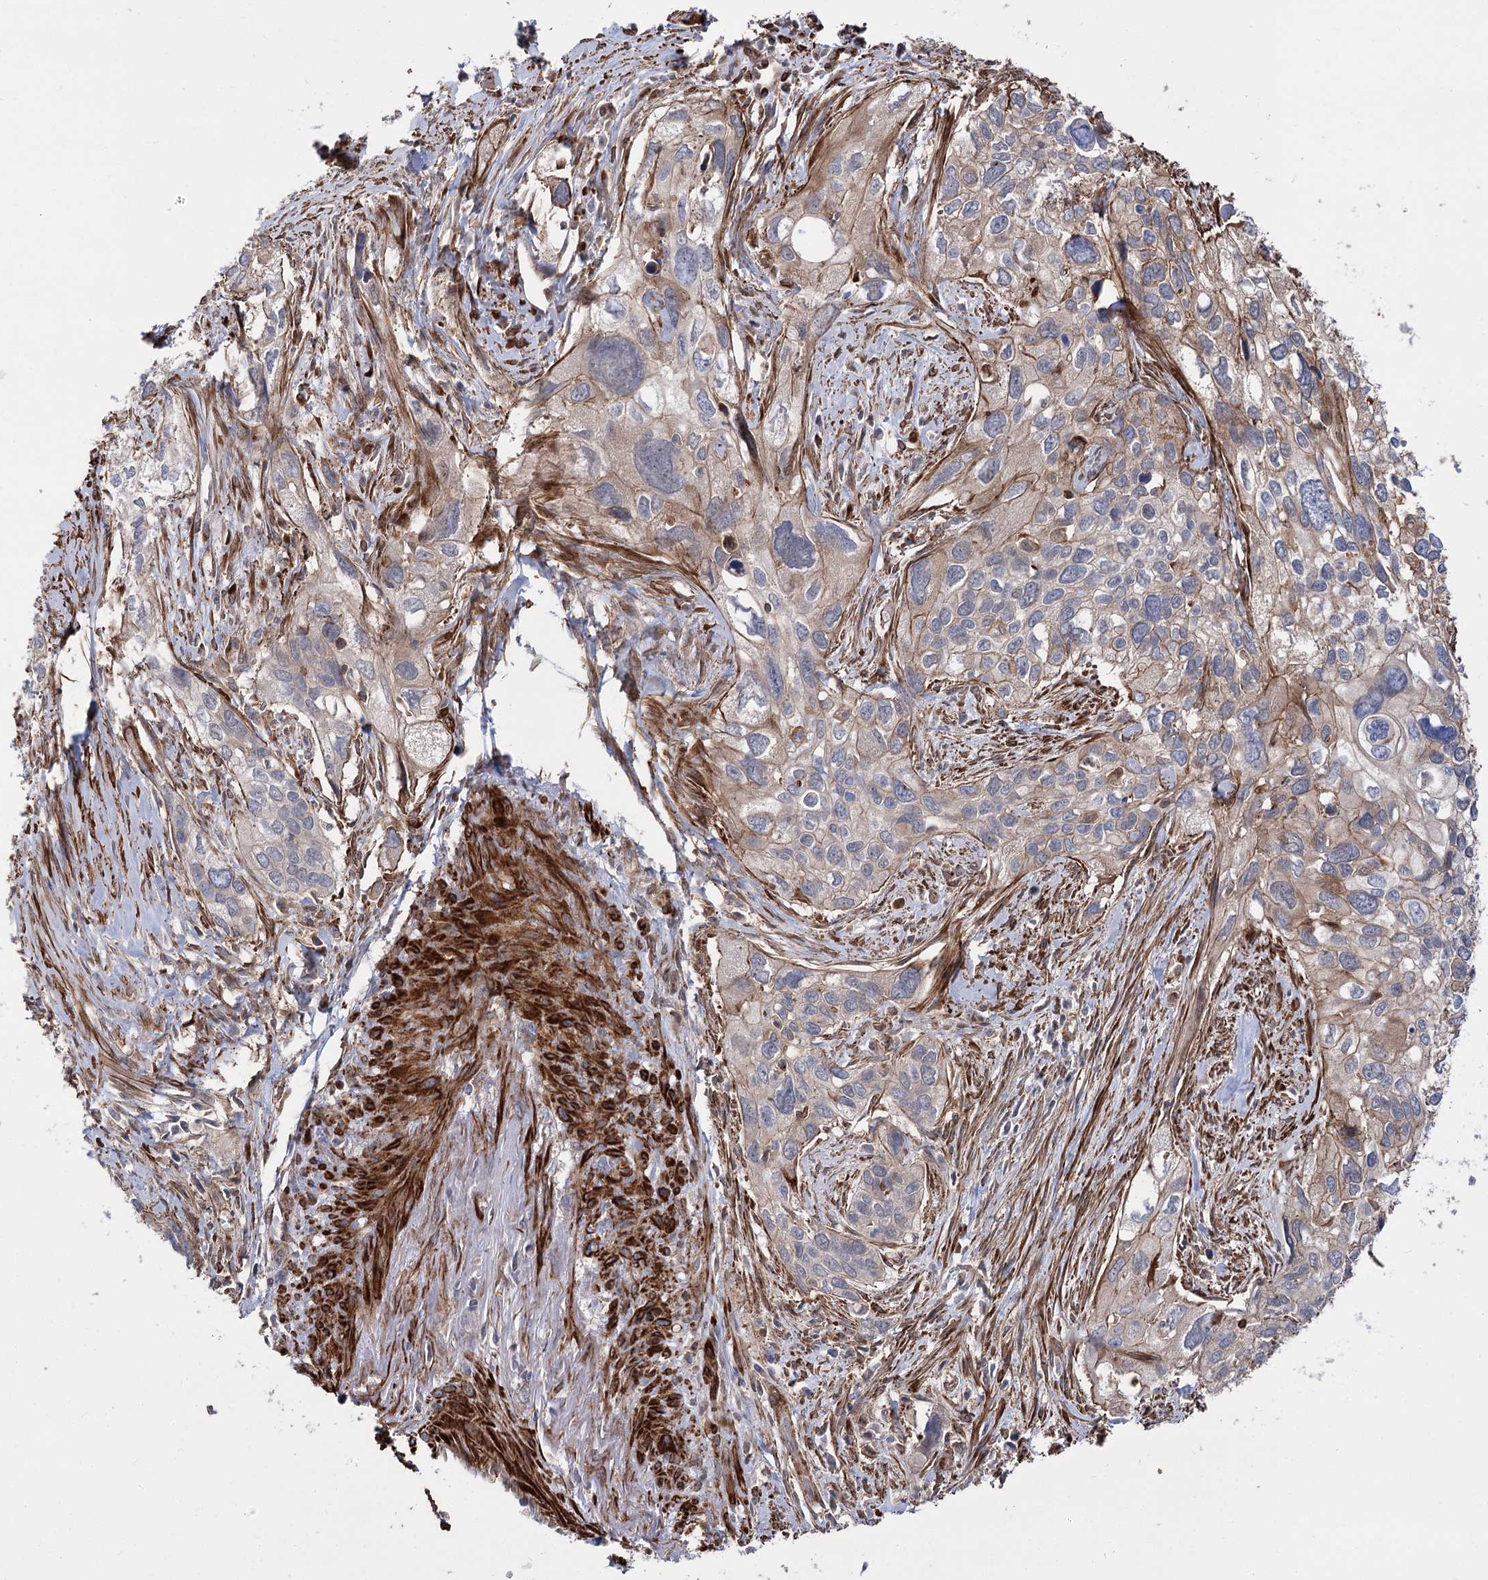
{"staining": {"intensity": "weak", "quantity": "<25%", "location": "cytoplasmic/membranous"}, "tissue": "cervical cancer", "cell_type": "Tumor cells", "image_type": "cancer", "snomed": [{"axis": "morphology", "description": "Squamous cell carcinoma, NOS"}, {"axis": "topography", "description": "Cervix"}], "caption": "An immunohistochemistry (IHC) image of cervical cancer (squamous cell carcinoma) is shown. There is no staining in tumor cells of cervical cancer (squamous cell carcinoma). The staining was performed using DAB (3,3'-diaminobenzidine) to visualize the protein expression in brown, while the nuclei were stained in blue with hematoxylin (Magnification: 20x).", "gene": "DPP3", "patient": {"sex": "female", "age": 55}}